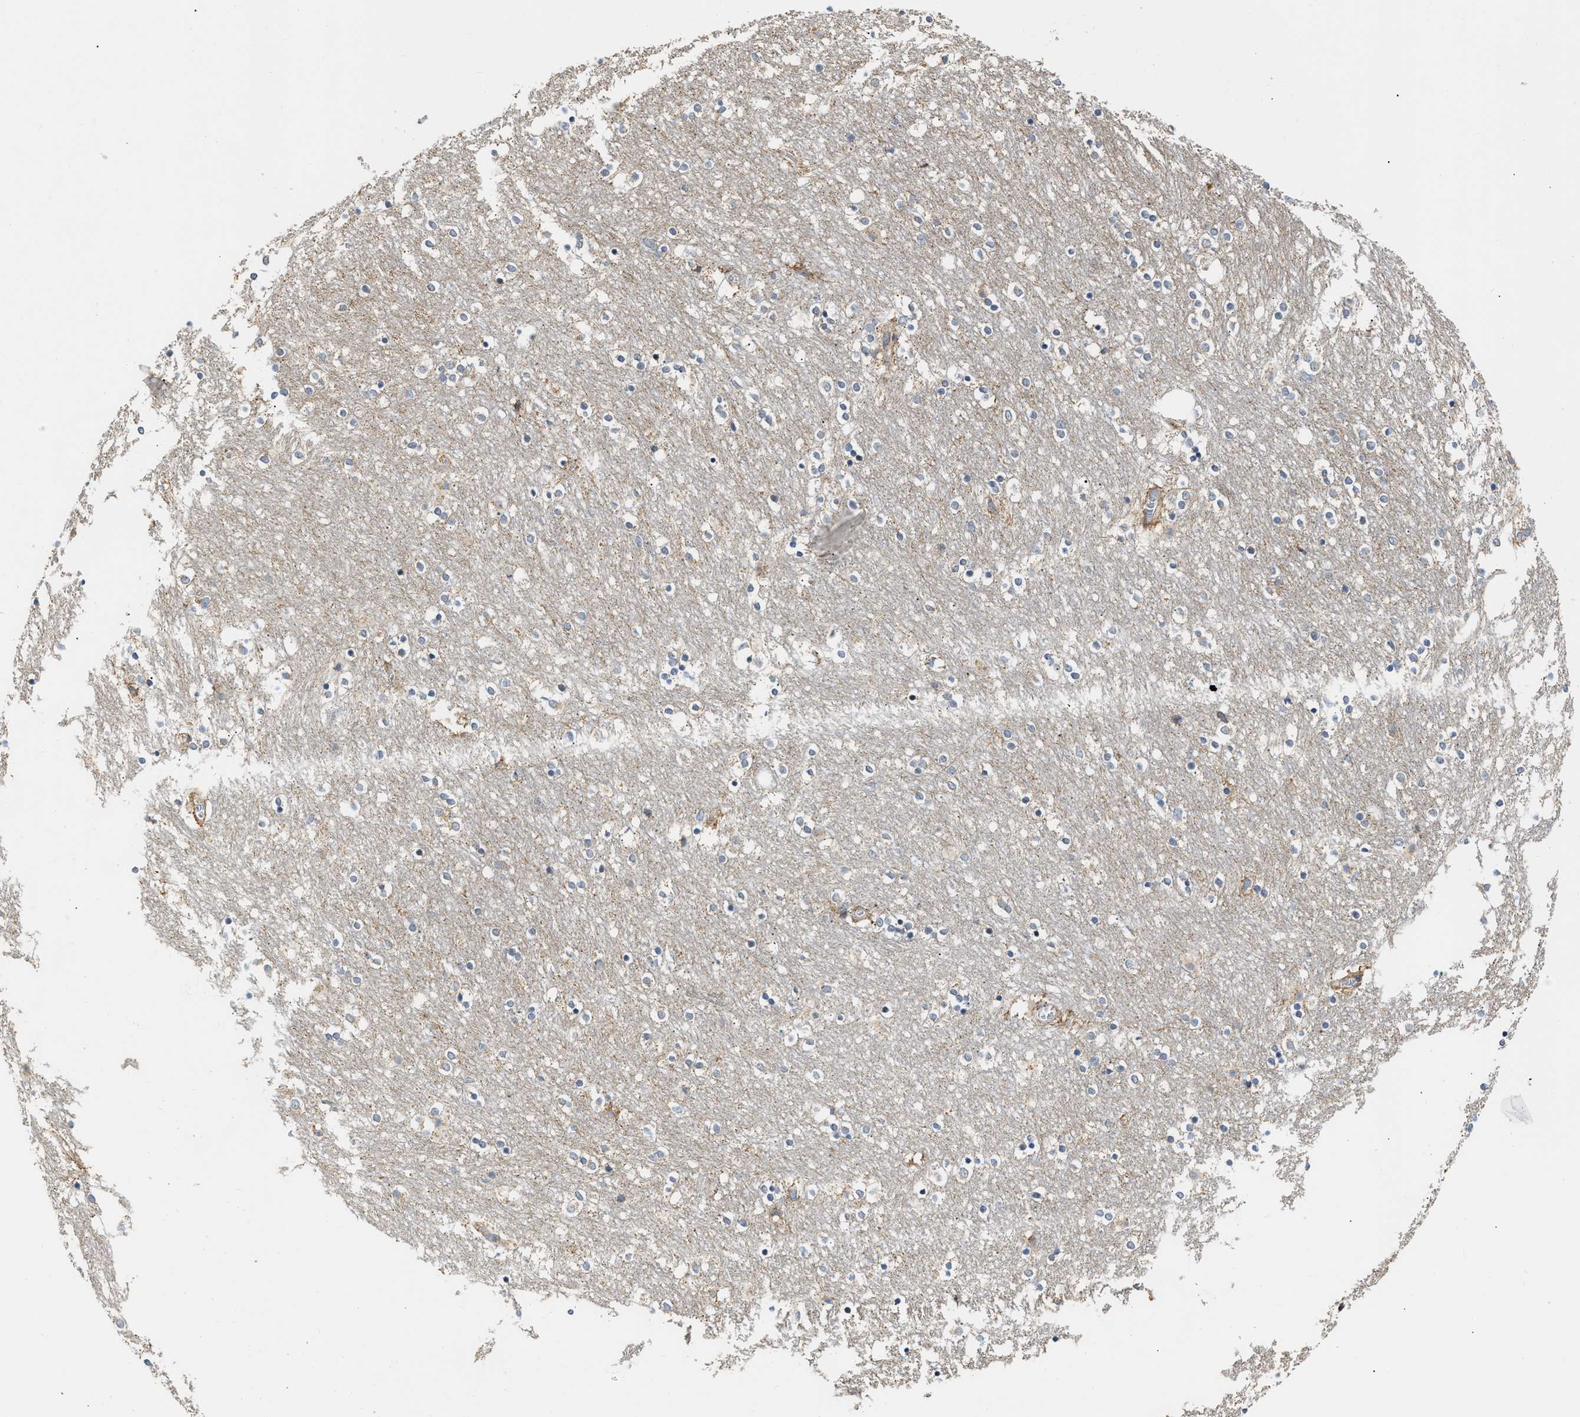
{"staining": {"intensity": "moderate", "quantity": "<25%", "location": "cytoplasmic/membranous"}, "tissue": "caudate", "cell_type": "Glial cells", "image_type": "normal", "snomed": [{"axis": "morphology", "description": "Normal tissue, NOS"}, {"axis": "topography", "description": "Lateral ventricle wall"}], "caption": "Immunohistochemical staining of normal human caudate exhibits low levels of moderate cytoplasmic/membranous staining in approximately <25% of glial cells. The staining is performed using DAB brown chromogen to label protein expression. The nuclei are counter-stained blue using hematoxylin.", "gene": "DEPTOR", "patient": {"sex": "female", "age": 54}}